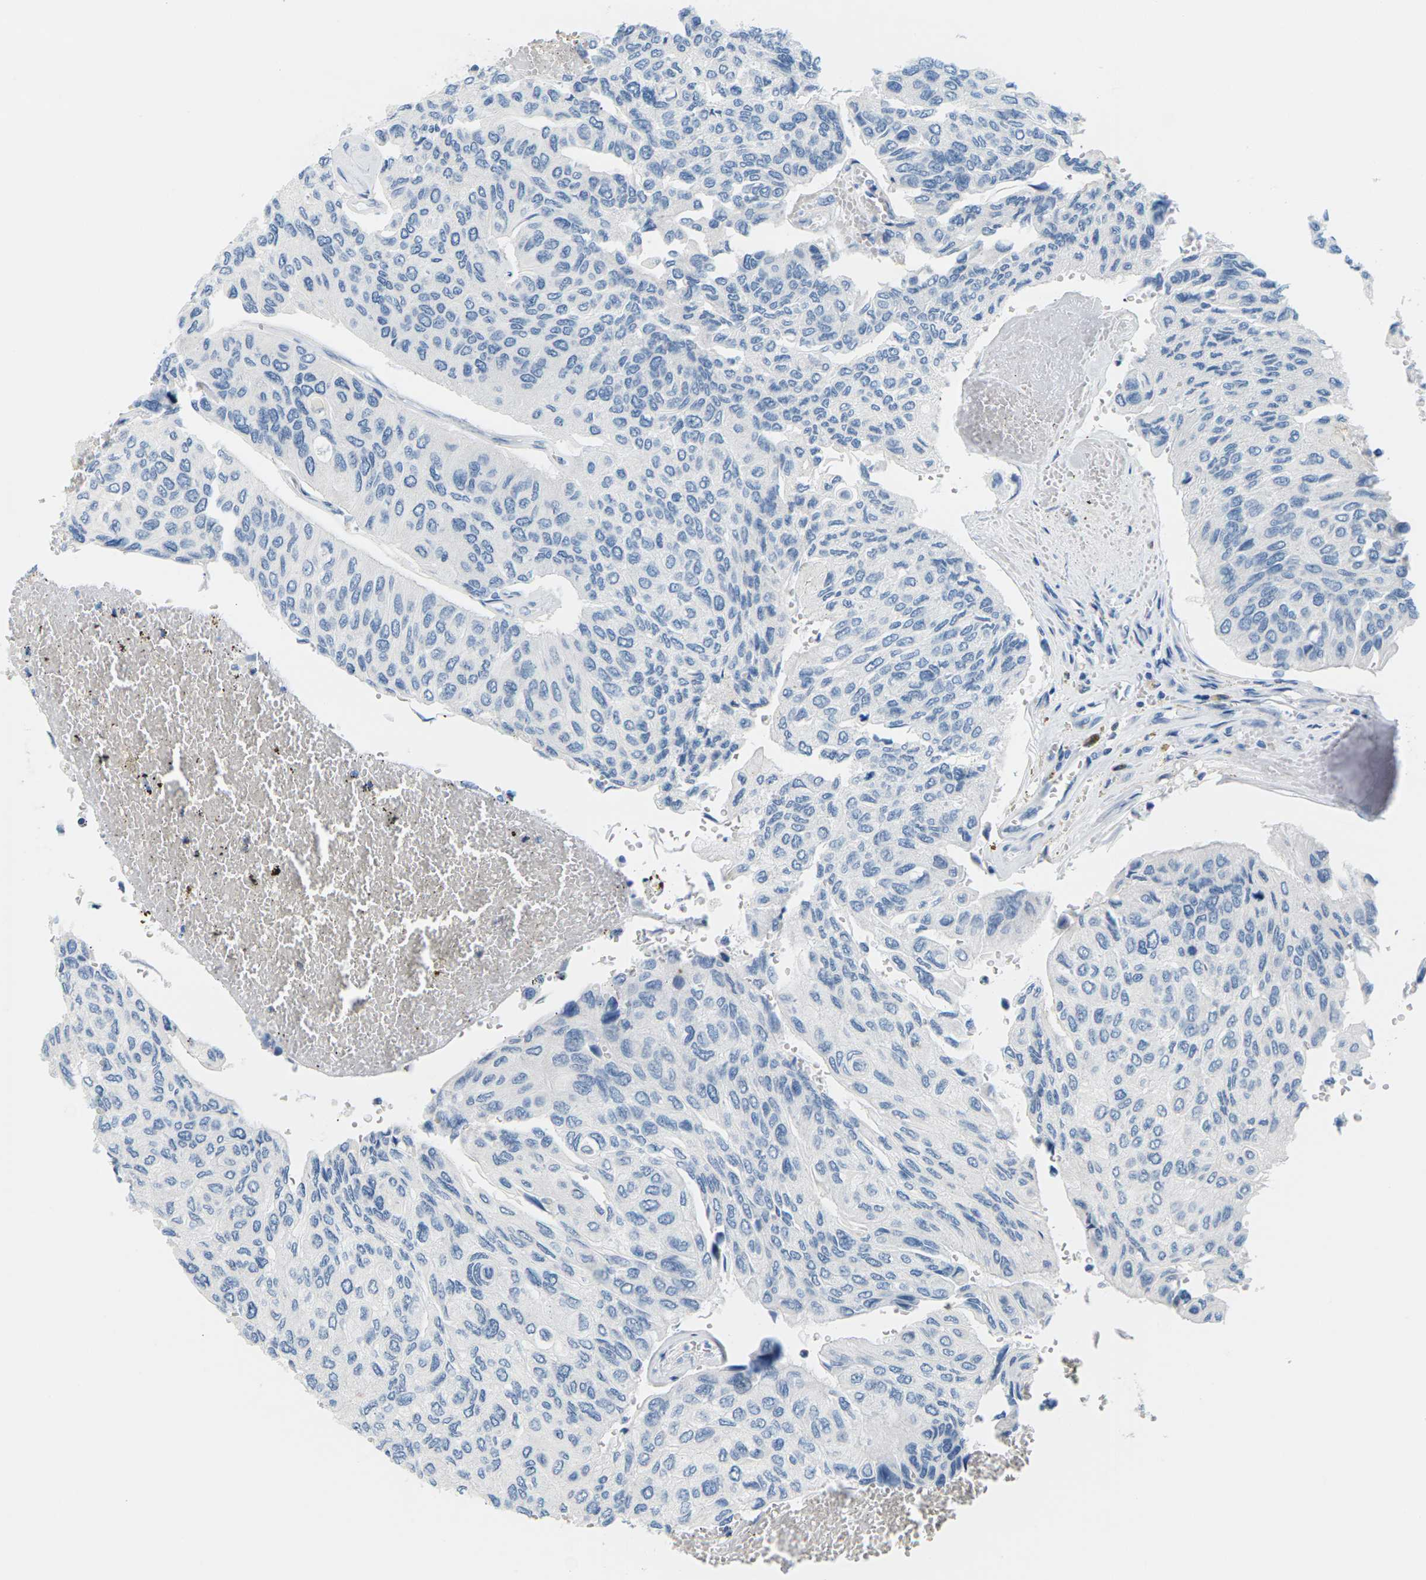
{"staining": {"intensity": "negative", "quantity": "none", "location": "none"}, "tissue": "urothelial cancer", "cell_type": "Tumor cells", "image_type": "cancer", "snomed": [{"axis": "morphology", "description": "Urothelial carcinoma, High grade"}, {"axis": "topography", "description": "Urinary bladder"}], "caption": "Tumor cells are negative for brown protein staining in high-grade urothelial carcinoma.", "gene": "SLC12A1", "patient": {"sex": "male", "age": 66}}